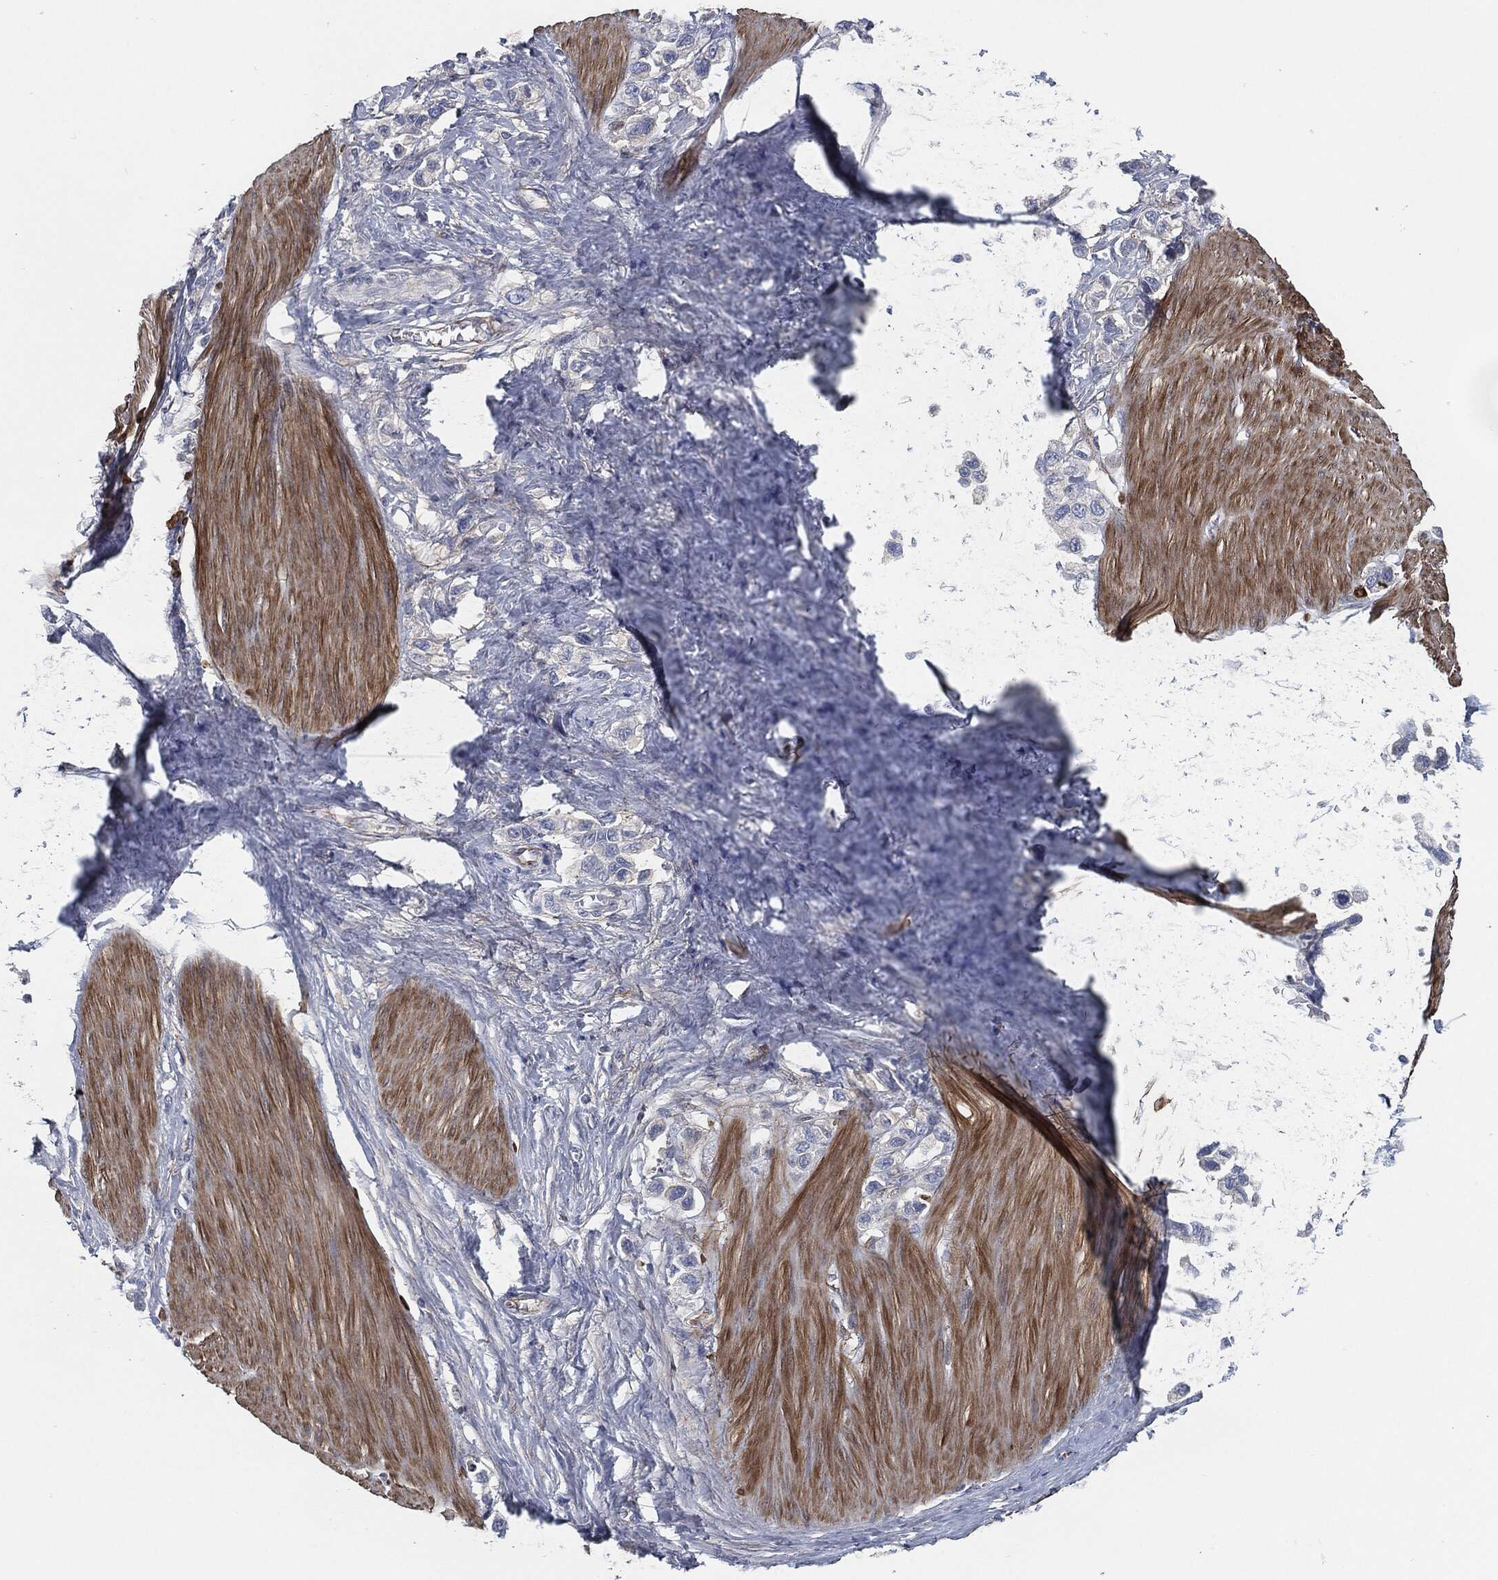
{"staining": {"intensity": "negative", "quantity": "none", "location": "none"}, "tissue": "stomach cancer", "cell_type": "Tumor cells", "image_type": "cancer", "snomed": [{"axis": "morphology", "description": "Normal tissue, NOS"}, {"axis": "morphology", "description": "Adenocarcinoma, NOS"}, {"axis": "morphology", "description": "Adenocarcinoma, High grade"}, {"axis": "topography", "description": "Stomach, upper"}, {"axis": "topography", "description": "Stomach"}], "caption": "IHC histopathology image of high-grade adenocarcinoma (stomach) stained for a protein (brown), which shows no expression in tumor cells.", "gene": "SVIL", "patient": {"sex": "female", "age": 65}}